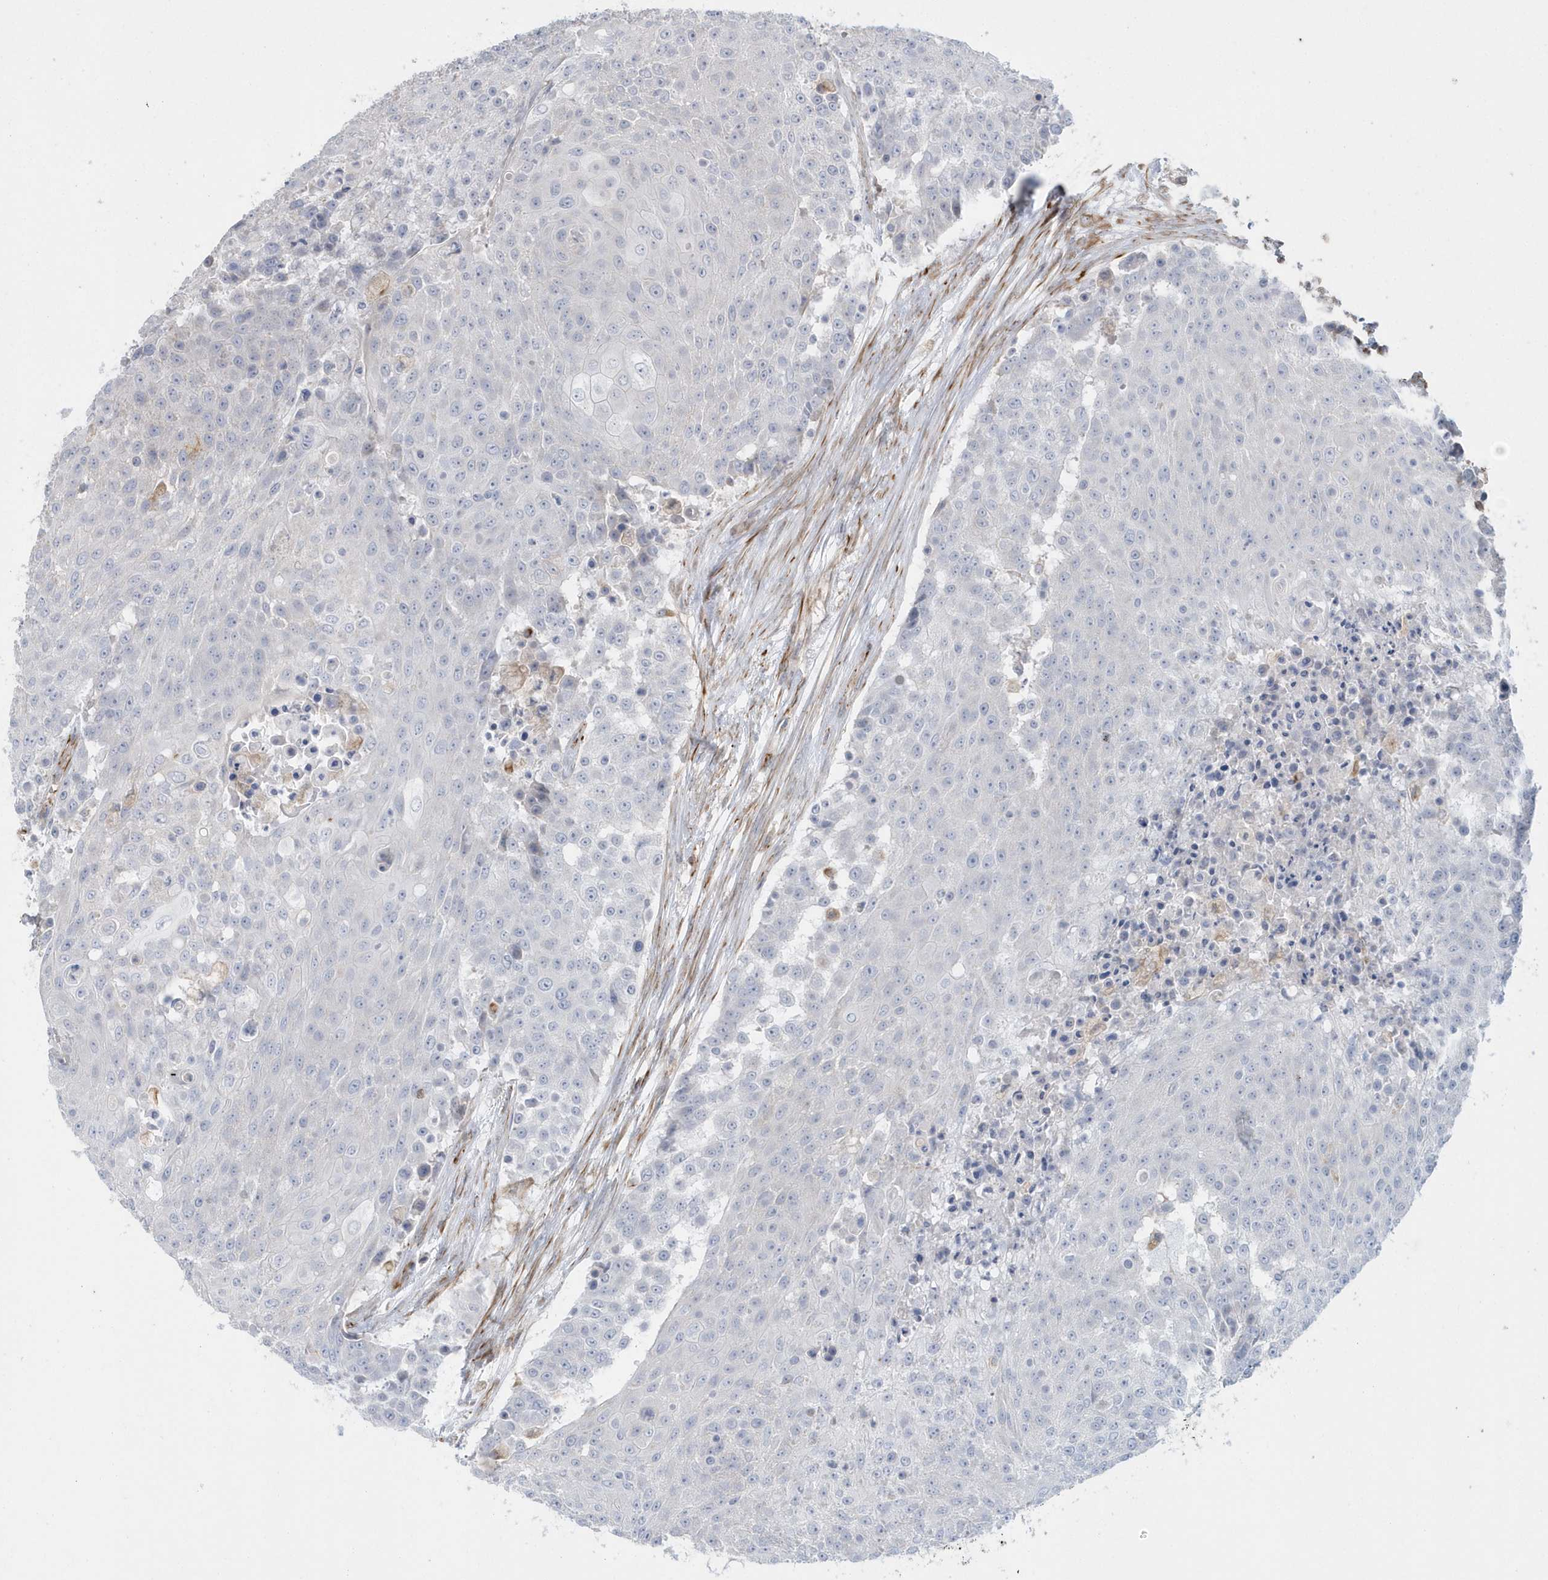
{"staining": {"intensity": "negative", "quantity": "none", "location": "none"}, "tissue": "urothelial cancer", "cell_type": "Tumor cells", "image_type": "cancer", "snomed": [{"axis": "morphology", "description": "Urothelial carcinoma, High grade"}, {"axis": "topography", "description": "Urinary bladder"}], "caption": "Immunohistochemistry of urothelial cancer reveals no staining in tumor cells.", "gene": "RAB17", "patient": {"sex": "female", "age": 63}}